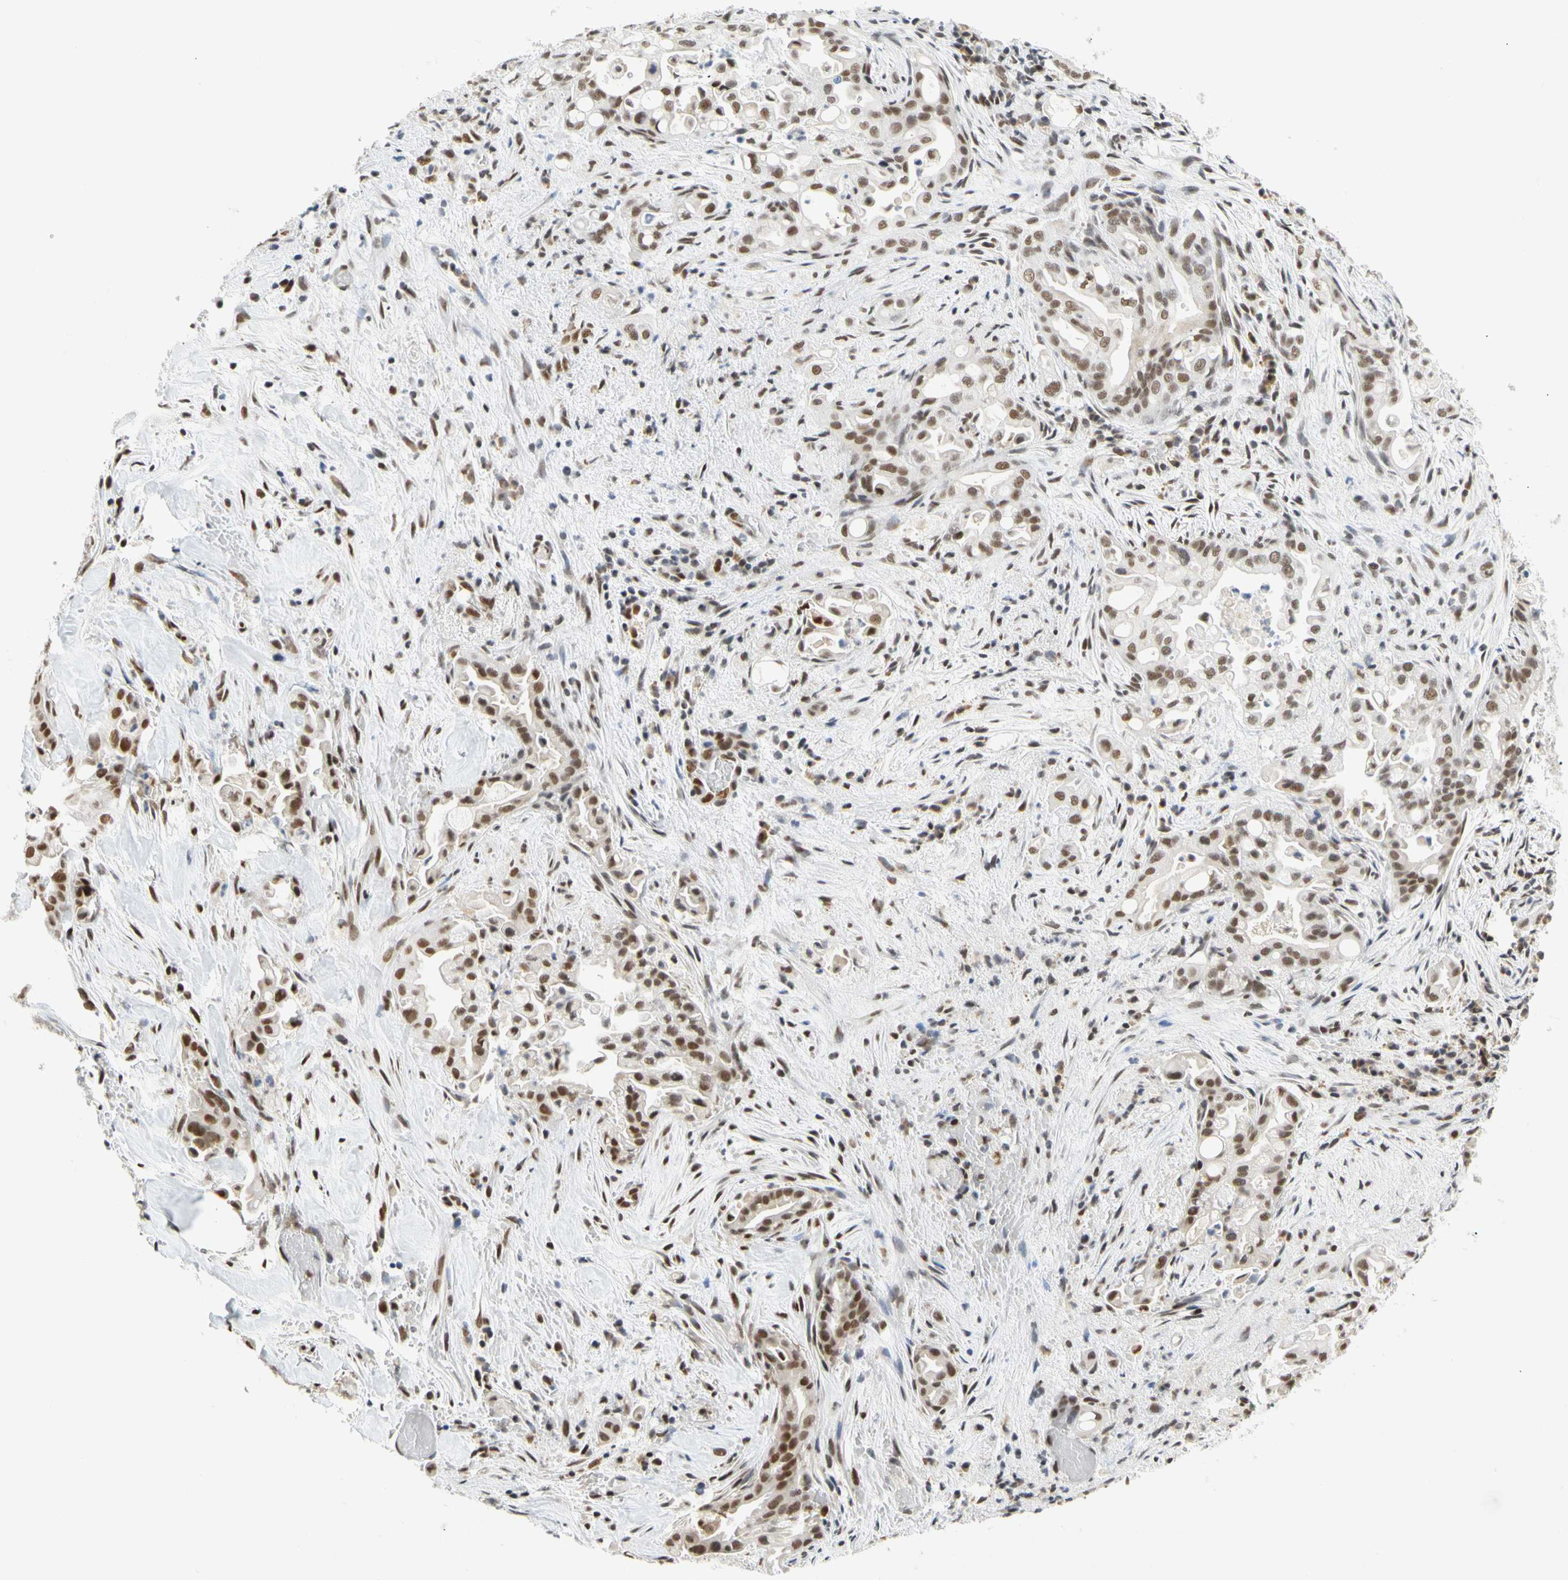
{"staining": {"intensity": "moderate", "quantity": ">75%", "location": "nuclear"}, "tissue": "liver cancer", "cell_type": "Tumor cells", "image_type": "cancer", "snomed": [{"axis": "morphology", "description": "Cholangiocarcinoma"}, {"axis": "topography", "description": "Liver"}], "caption": "Immunohistochemical staining of human cholangiocarcinoma (liver) shows medium levels of moderate nuclear protein expression in about >75% of tumor cells.", "gene": "ZSCAN16", "patient": {"sex": "female", "age": 68}}